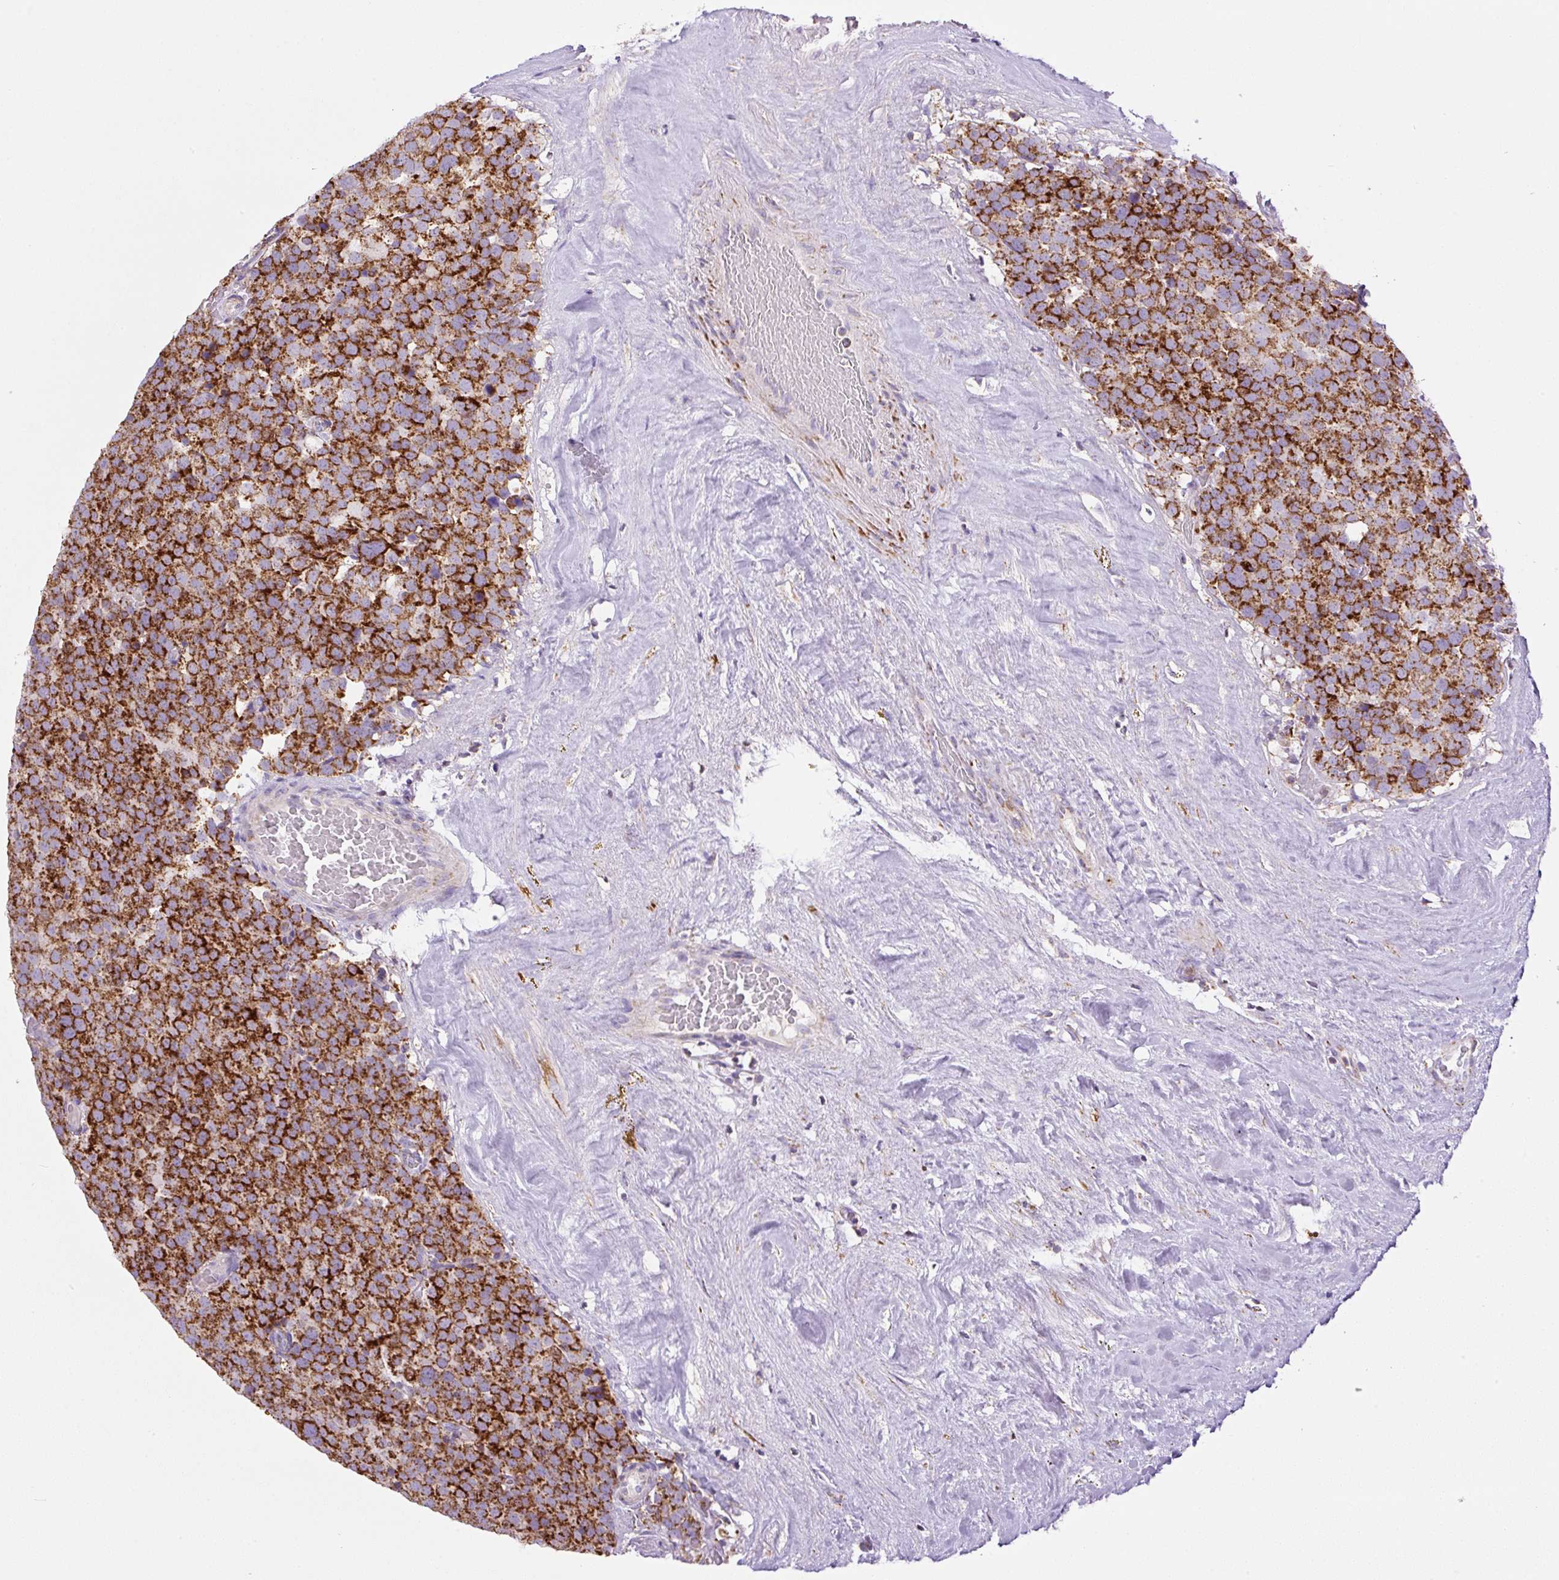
{"staining": {"intensity": "strong", "quantity": ">75%", "location": "cytoplasmic/membranous"}, "tissue": "testis cancer", "cell_type": "Tumor cells", "image_type": "cancer", "snomed": [{"axis": "morphology", "description": "Seminoma, NOS"}, {"axis": "topography", "description": "Testis"}], "caption": "Testis cancer stained for a protein (brown) reveals strong cytoplasmic/membranous positive staining in about >75% of tumor cells.", "gene": "NF1", "patient": {"sex": "male", "age": 71}}